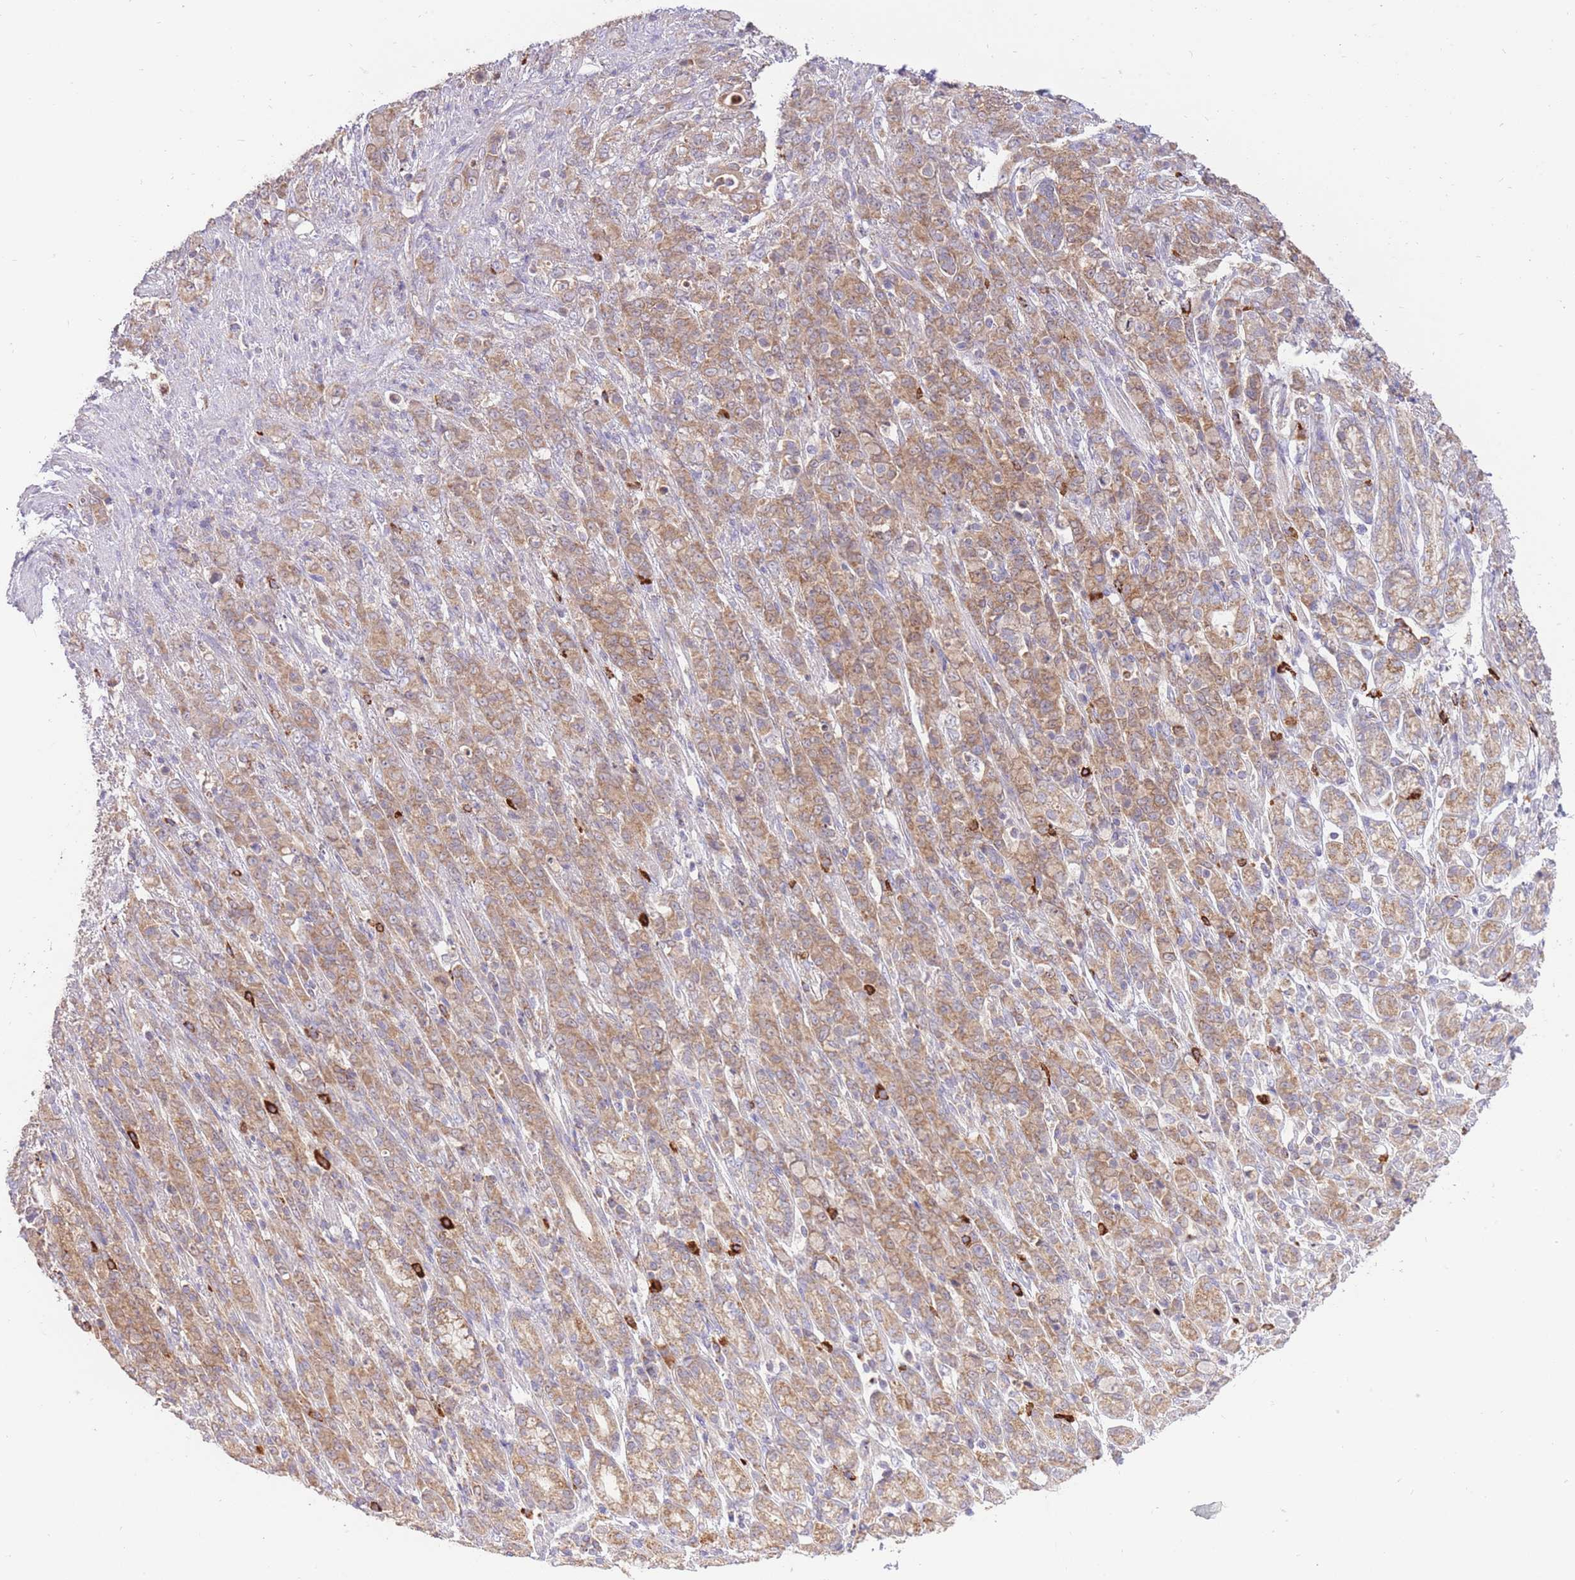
{"staining": {"intensity": "moderate", "quantity": ">75%", "location": "cytoplasmic/membranous"}, "tissue": "stomach cancer", "cell_type": "Tumor cells", "image_type": "cancer", "snomed": [{"axis": "morphology", "description": "Adenocarcinoma, NOS"}, {"axis": "topography", "description": "Stomach"}], "caption": "Protein staining exhibits moderate cytoplasmic/membranous positivity in approximately >75% of tumor cells in adenocarcinoma (stomach).", "gene": "PREP", "patient": {"sex": "female", "age": 79}}